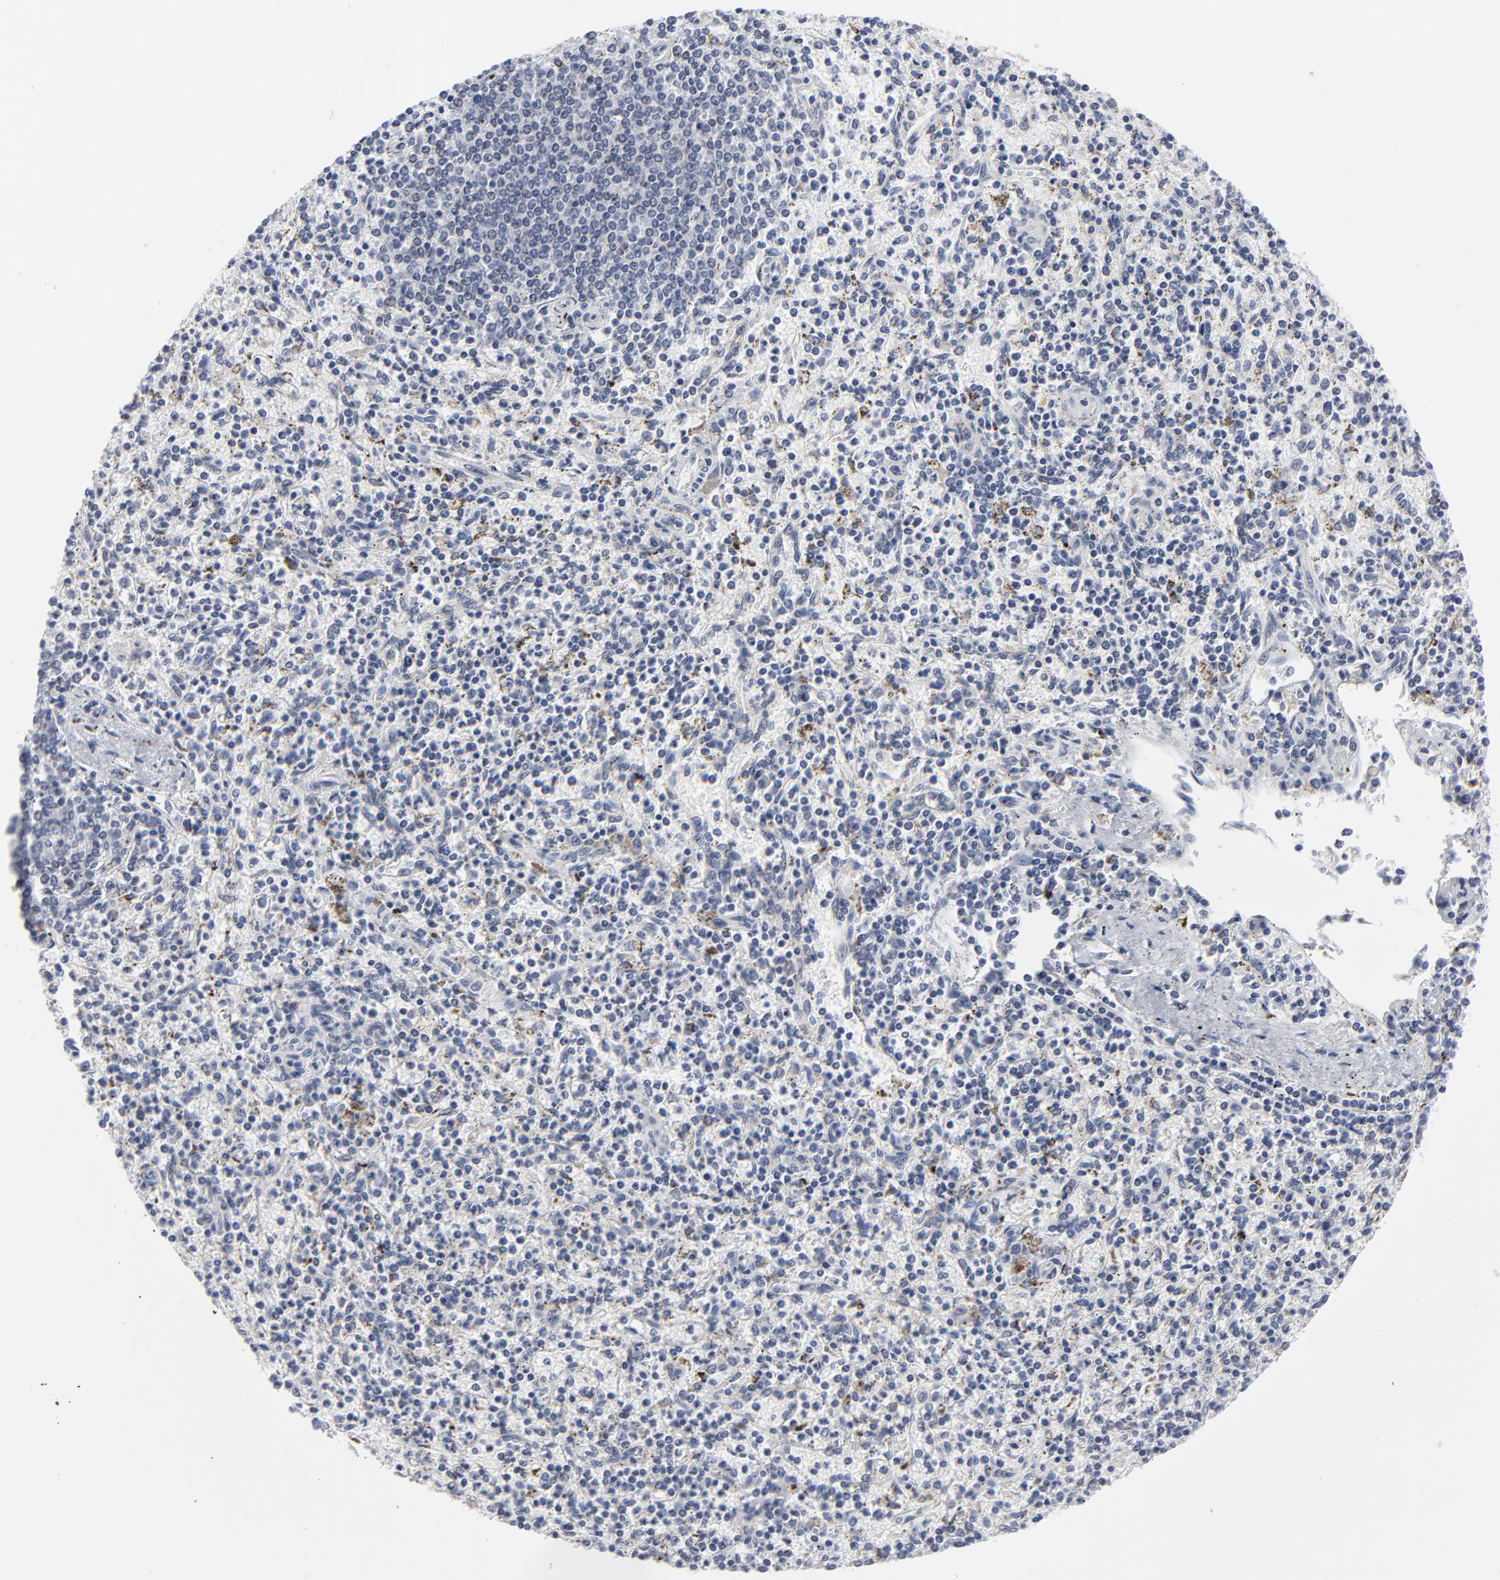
{"staining": {"intensity": "negative", "quantity": "none", "location": "none"}, "tissue": "spleen", "cell_type": "Cells in red pulp", "image_type": "normal", "snomed": [{"axis": "morphology", "description": "Normal tissue, NOS"}, {"axis": "topography", "description": "Spleen"}], "caption": "This is a histopathology image of immunohistochemistry staining of unremarkable spleen, which shows no positivity in cells in red pulp. (Stains: DAB immunohistochemistry with hematoxylin counter stain, Microscopy: brightfield microscopy at high magnification).", "gene": "TXNRD2", "patient": {"sex": "male", "age": 72}}